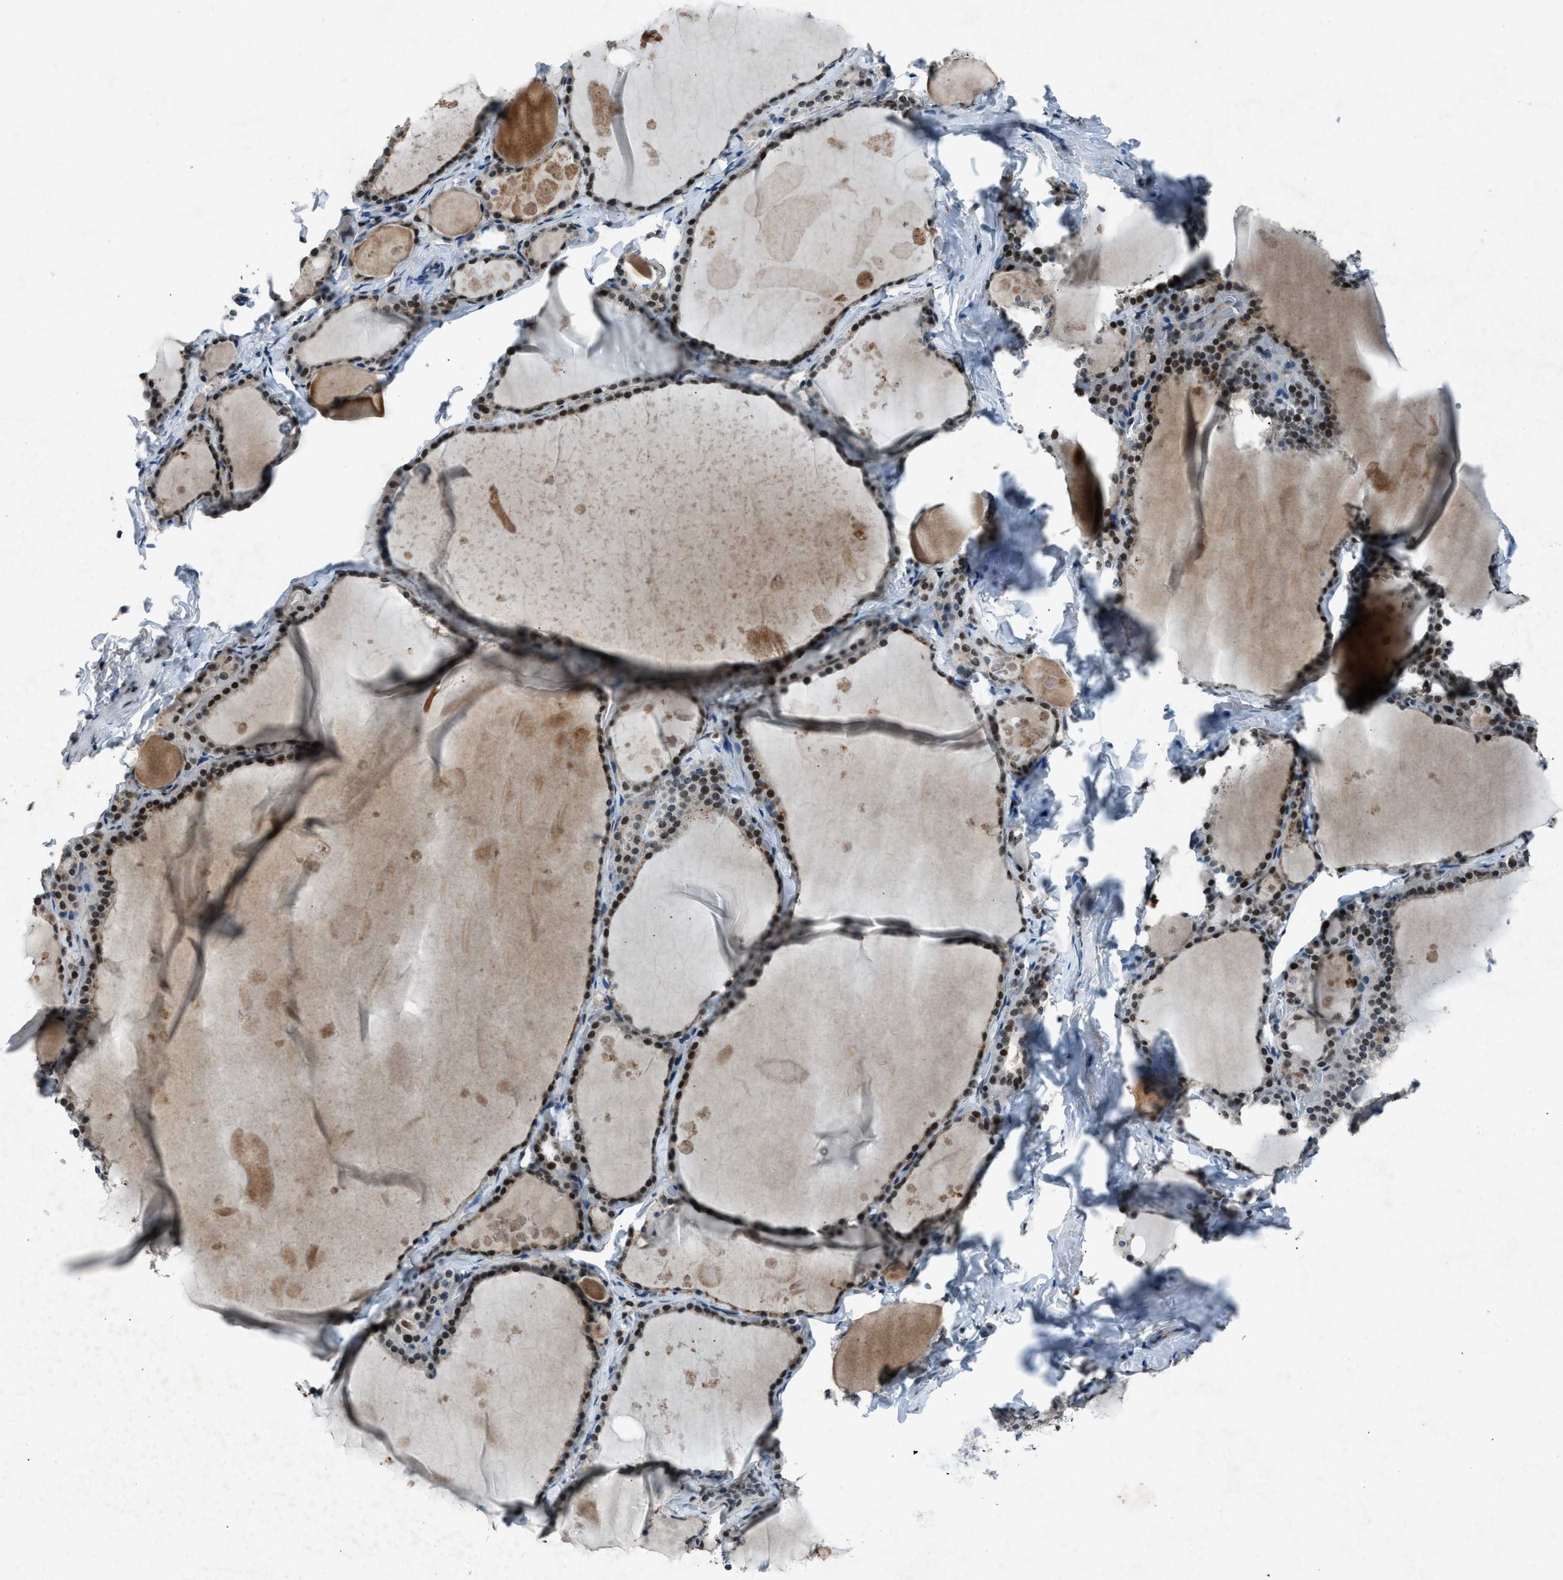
{"staining": {"intensity": "strong", "quantity": "25%-75%", "location": "cytoplasmic/membranous,nuclear"}, "tissue": "thyroid gland", "cell_type": "Glandular cells", "image_type": "normal", "snomed": [{"axis": "morphology", "description": "Normal tissue, NOS"}, {"axis": "topography", "description": "Thyroid gland"}], "caption": "An immunohistochemistry image of benign tissue is shown. Protein staining in brown shows strong cytoplasmic/membranous,nuclear positivity in thyroid gland within glandular cells.", "gene": "ADCY1", "patient": {"sex": "male", "age": 56}}